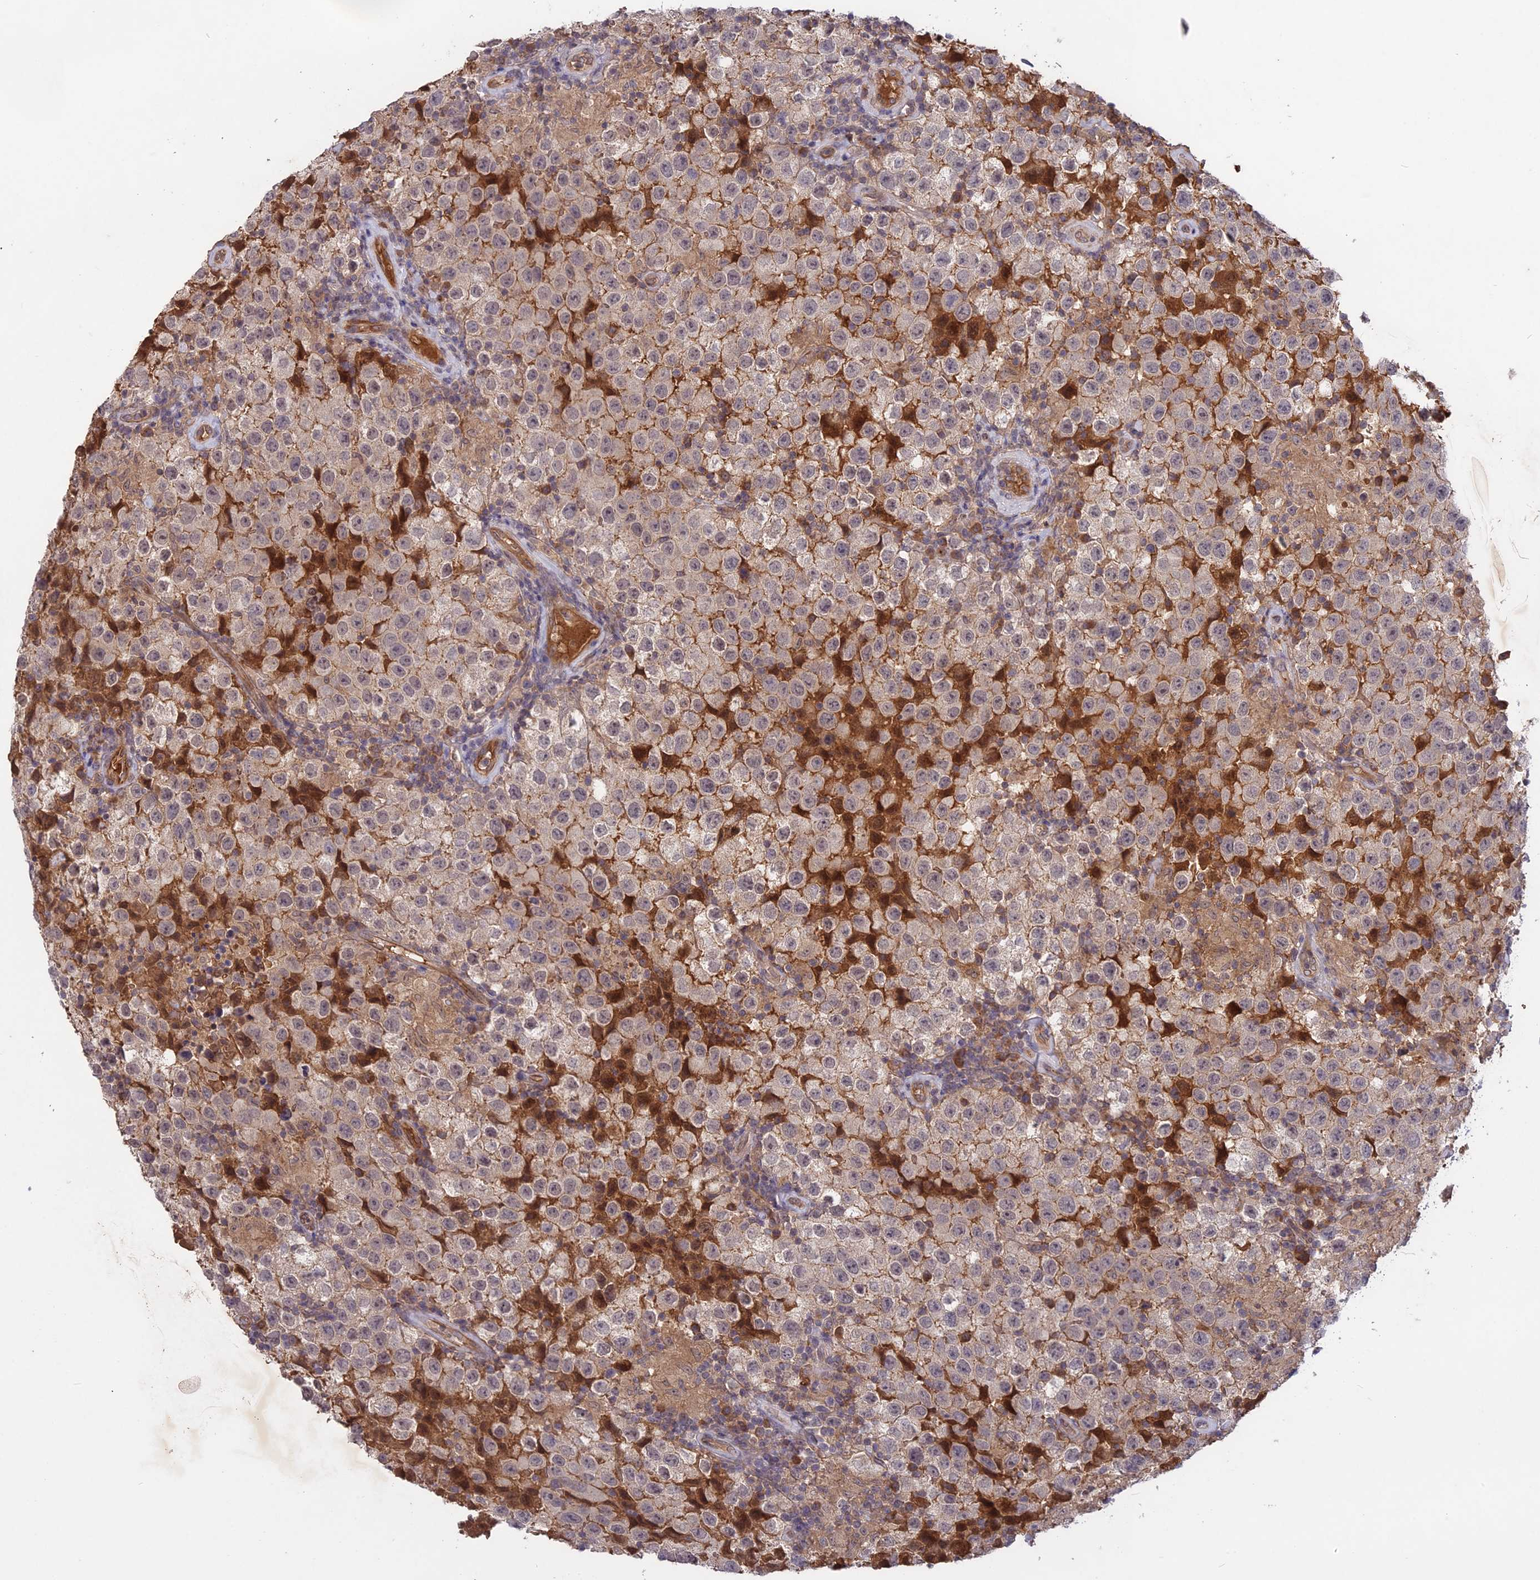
{"staining": {"intensity": "negative", "quantity": "none", "location": "none"}, "tissue": "testis cancer", "cell_type": "Tumor cells", "image_type": "cancer", "snomed": [{"axis": "morphology", "description": "Seminoma, NOS"}, {"axis": "morphology", "description": "Carcinoma, Embryonal, NOS"}, {"axis": "topography", "description": "Testis"}], "caption": "Tumor cells are negative for protein expression in human seminoma (testis).", "gene": "ADO", "patient": {"sex": "male", "age": 41}}